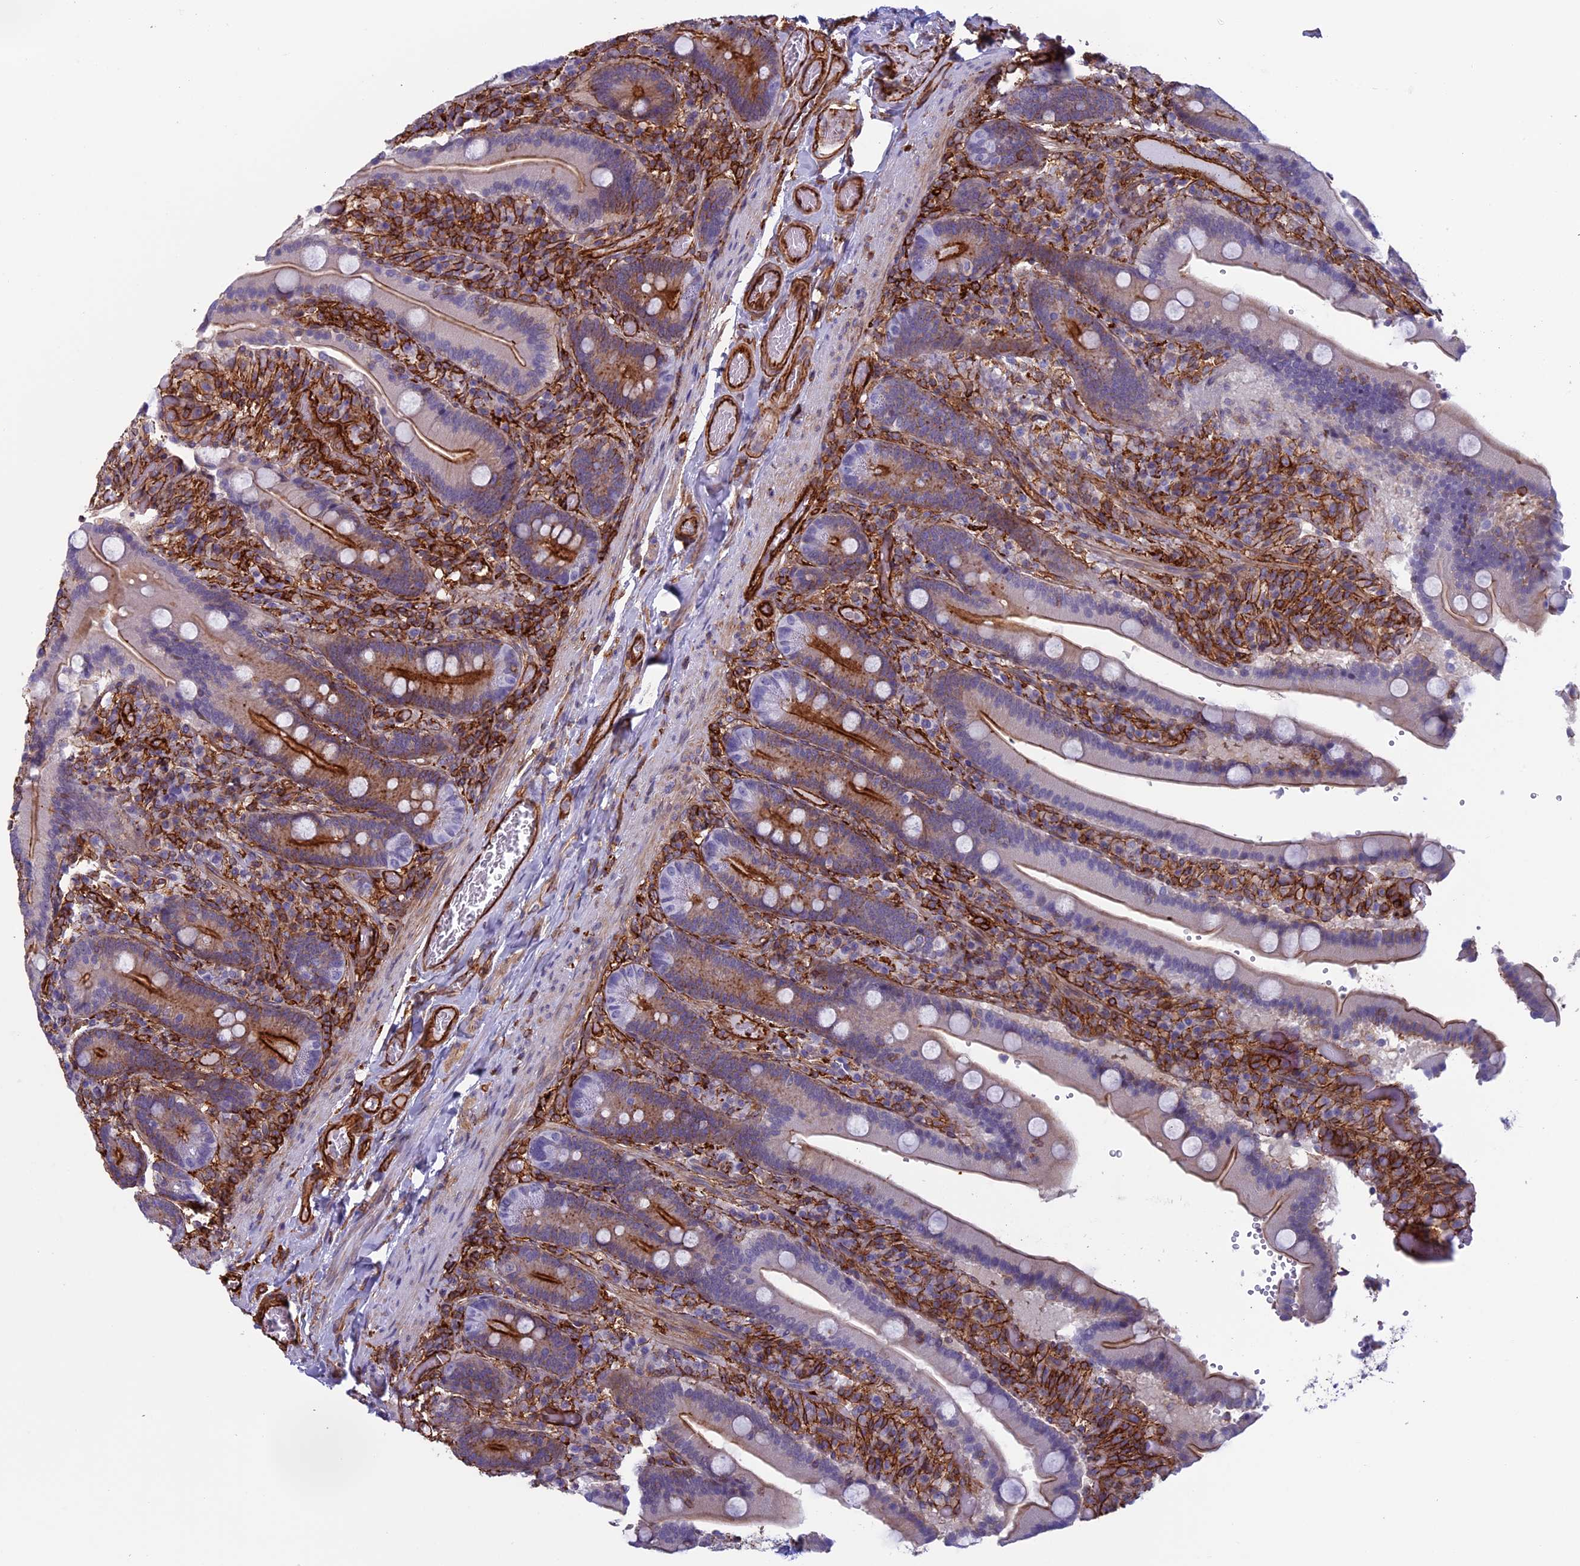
{"staining": {"intensity": "strong", "quantity": "25%-75%", "location": "cytoplasmic/membranous"}, "tissue": "duodenum", "cell_type": "Glandular cells", "image_type": "normal", "snomed": [{"axis": "morphology", "description": "Normal tissue, NOS"}, {"axis": "topography", "description": "Duodenum"}], "caption": "Protein expression by IHC reveals strong cytoplasmic/membranous positivity in about 25%-75% of glandular cells in normal duodenum.", "gene": "ANGPTL2", "patient": {"sex": "female", "age": 62}}